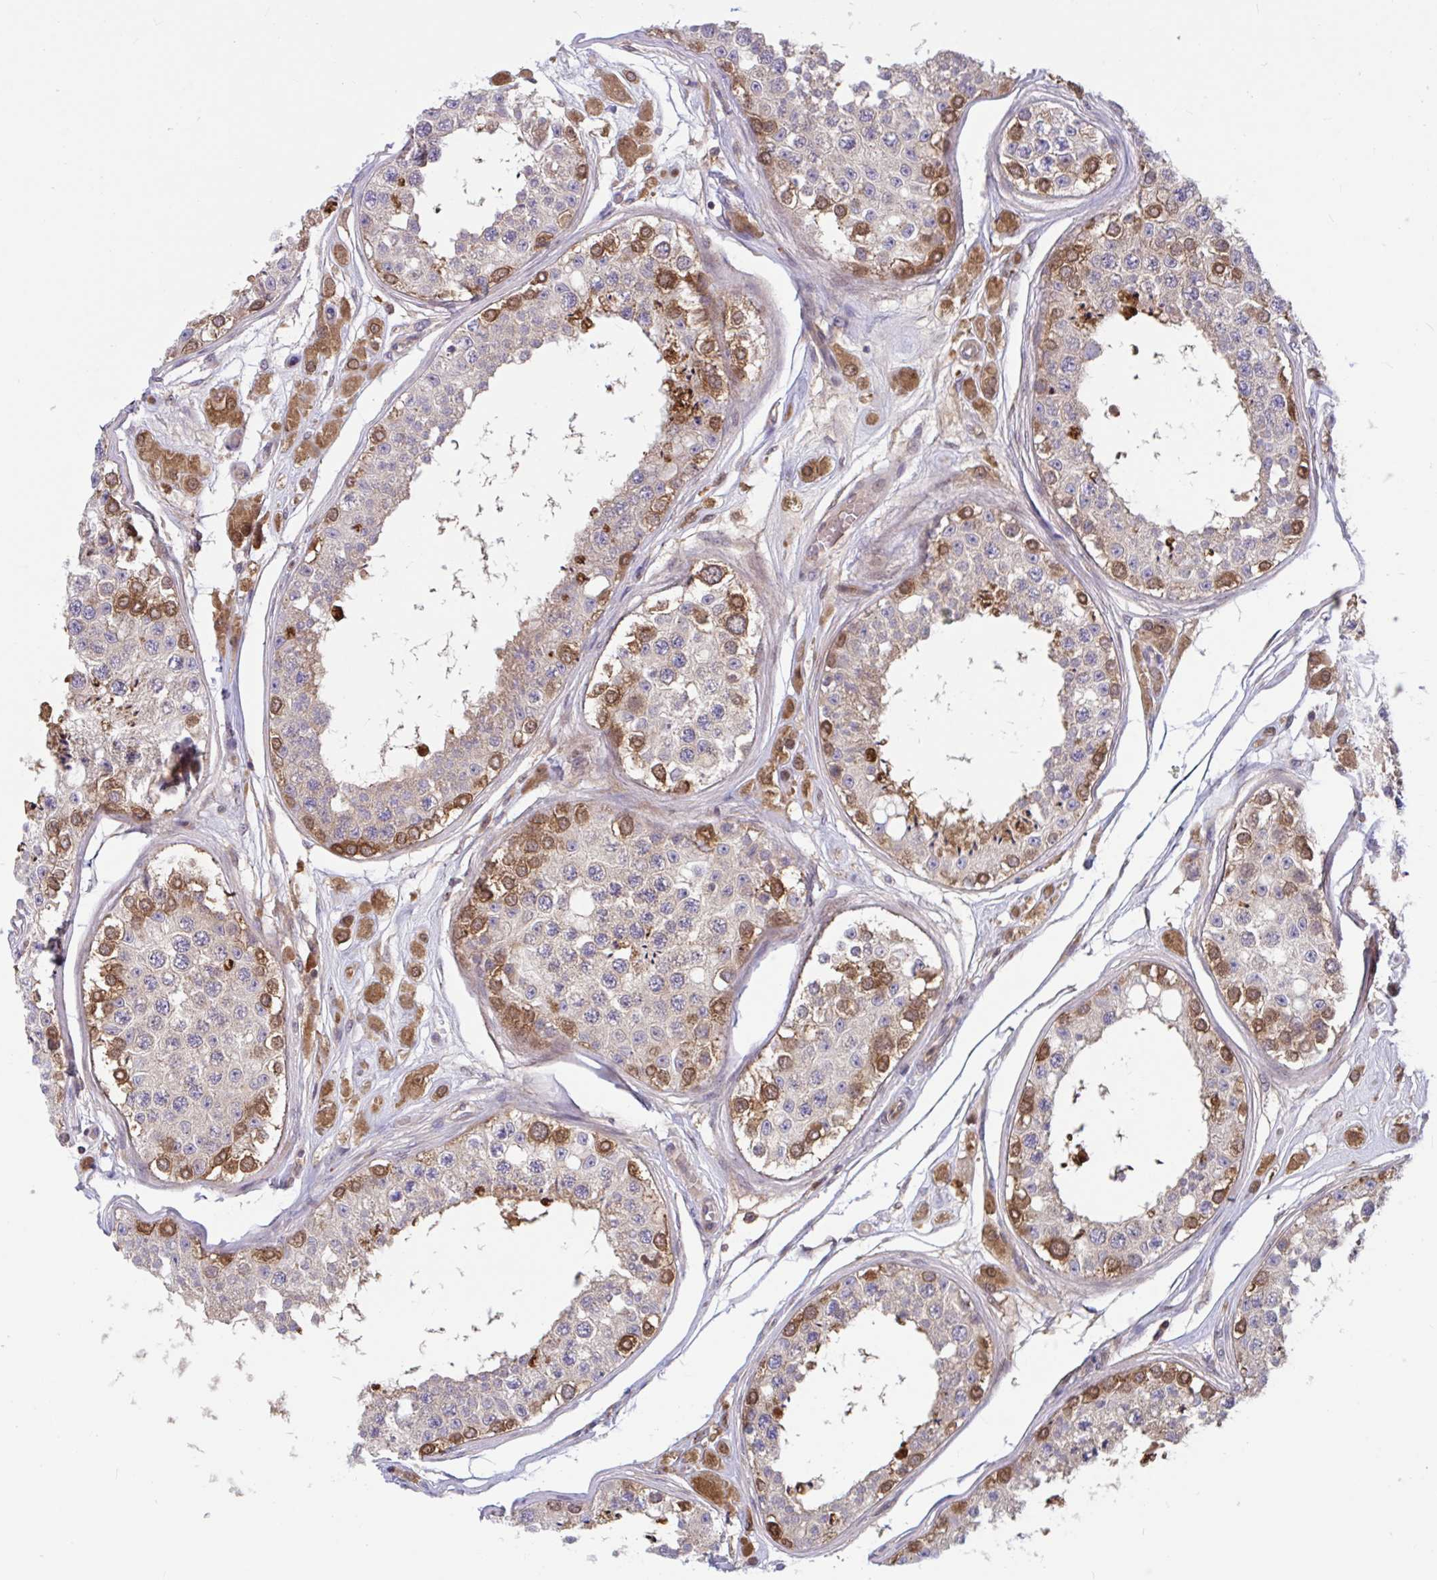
{"staining": {"intensity": "strong", "quantity": "25%-75%", "location": "cytoplasmic/membranous"}, "tissue": "testis", "cell_type": "Cells in seminiferous ducts", "image_type": "normal", "snomed": [{"axis": "morphology", "description": "Normal tissue, NOS"}, {"axis": "topography", "description": "Testis"}], "caption": "Human testis stained for a protein (brown) displays strong cytoplasmic/membranous positive staining in approximately 25%-75% of cells in seminiferous ducts.", "gene": "LMNTD2", "patient": {"sex": "male", "age": 25}}